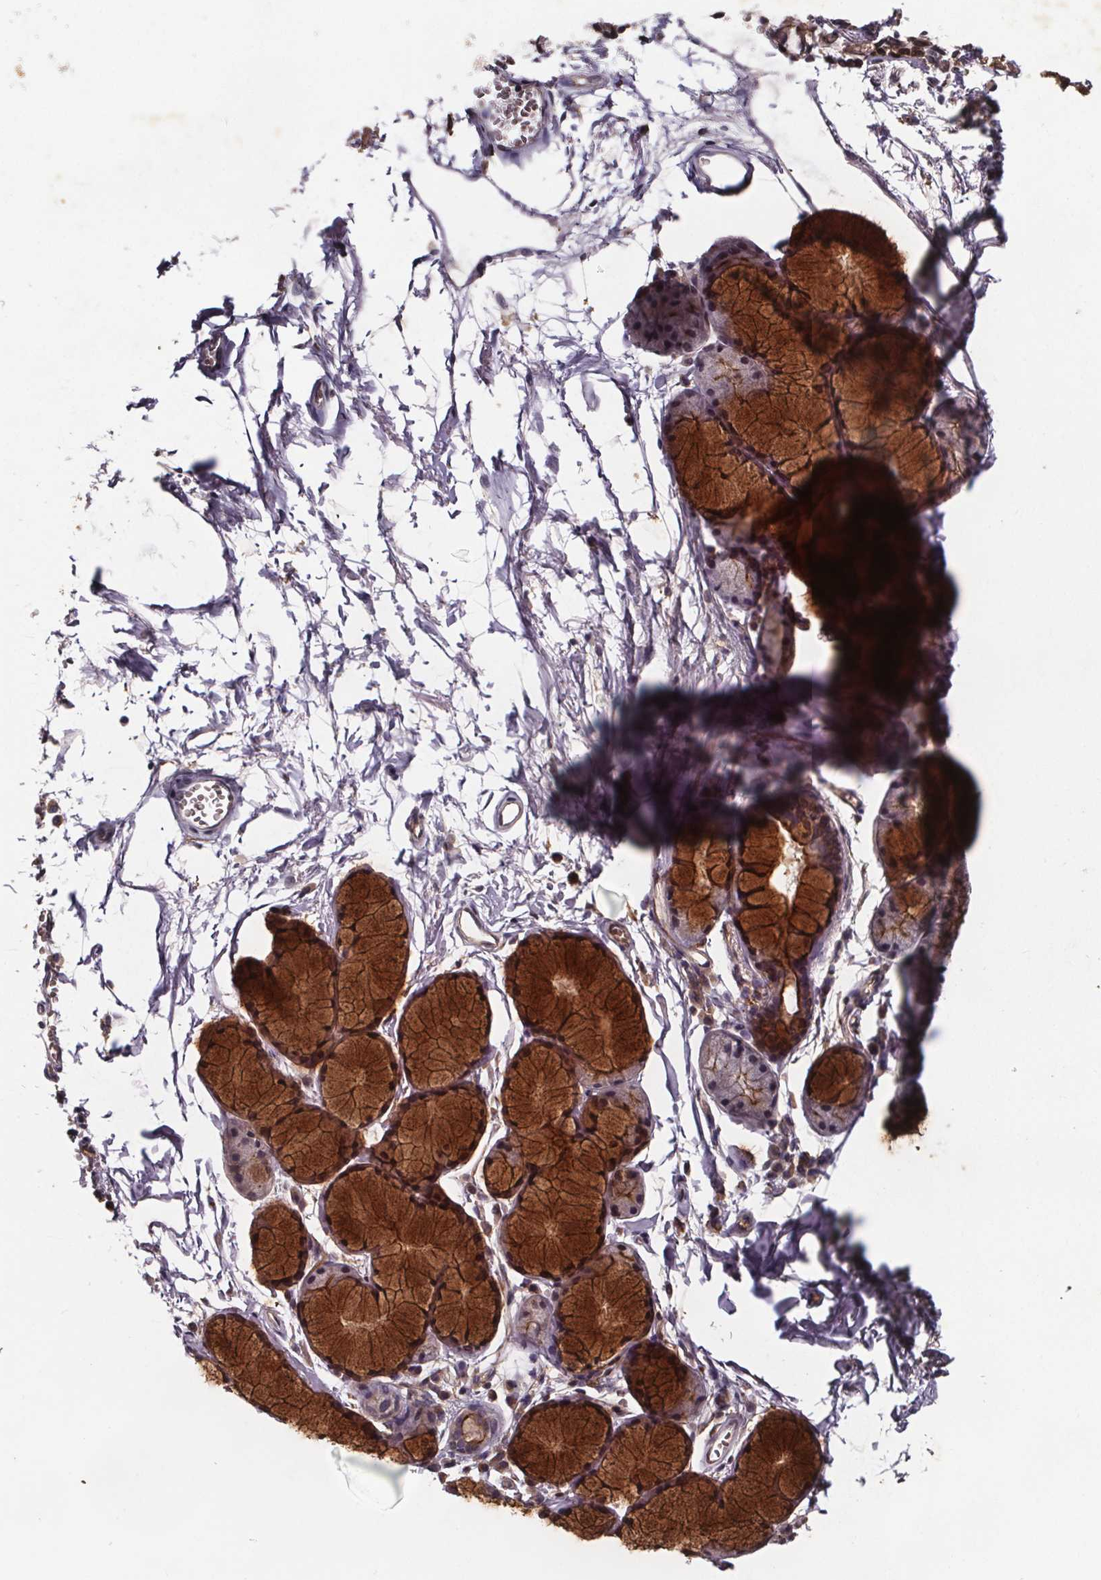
{"staining": {"intensity": "negative", "quantity": "none", "location": "none"}, "tissue": "adipose tissue", "cell_type": "Adipocytes", "image_type": "normal", "snomed": [{"axis": "morphology", "description": "Normal tissue, NOS"}, {"axis": "topography", "description": "Cartilage tissue"}, {"axis": "topography", "description": "Bronchus"}], "caption": "A histopathology image of adipose tissue stained for a protein exhibits no brown staining in adipocytes.", "gene": "FASTKD3", "patient": {"sex": "female", "age": 79}}